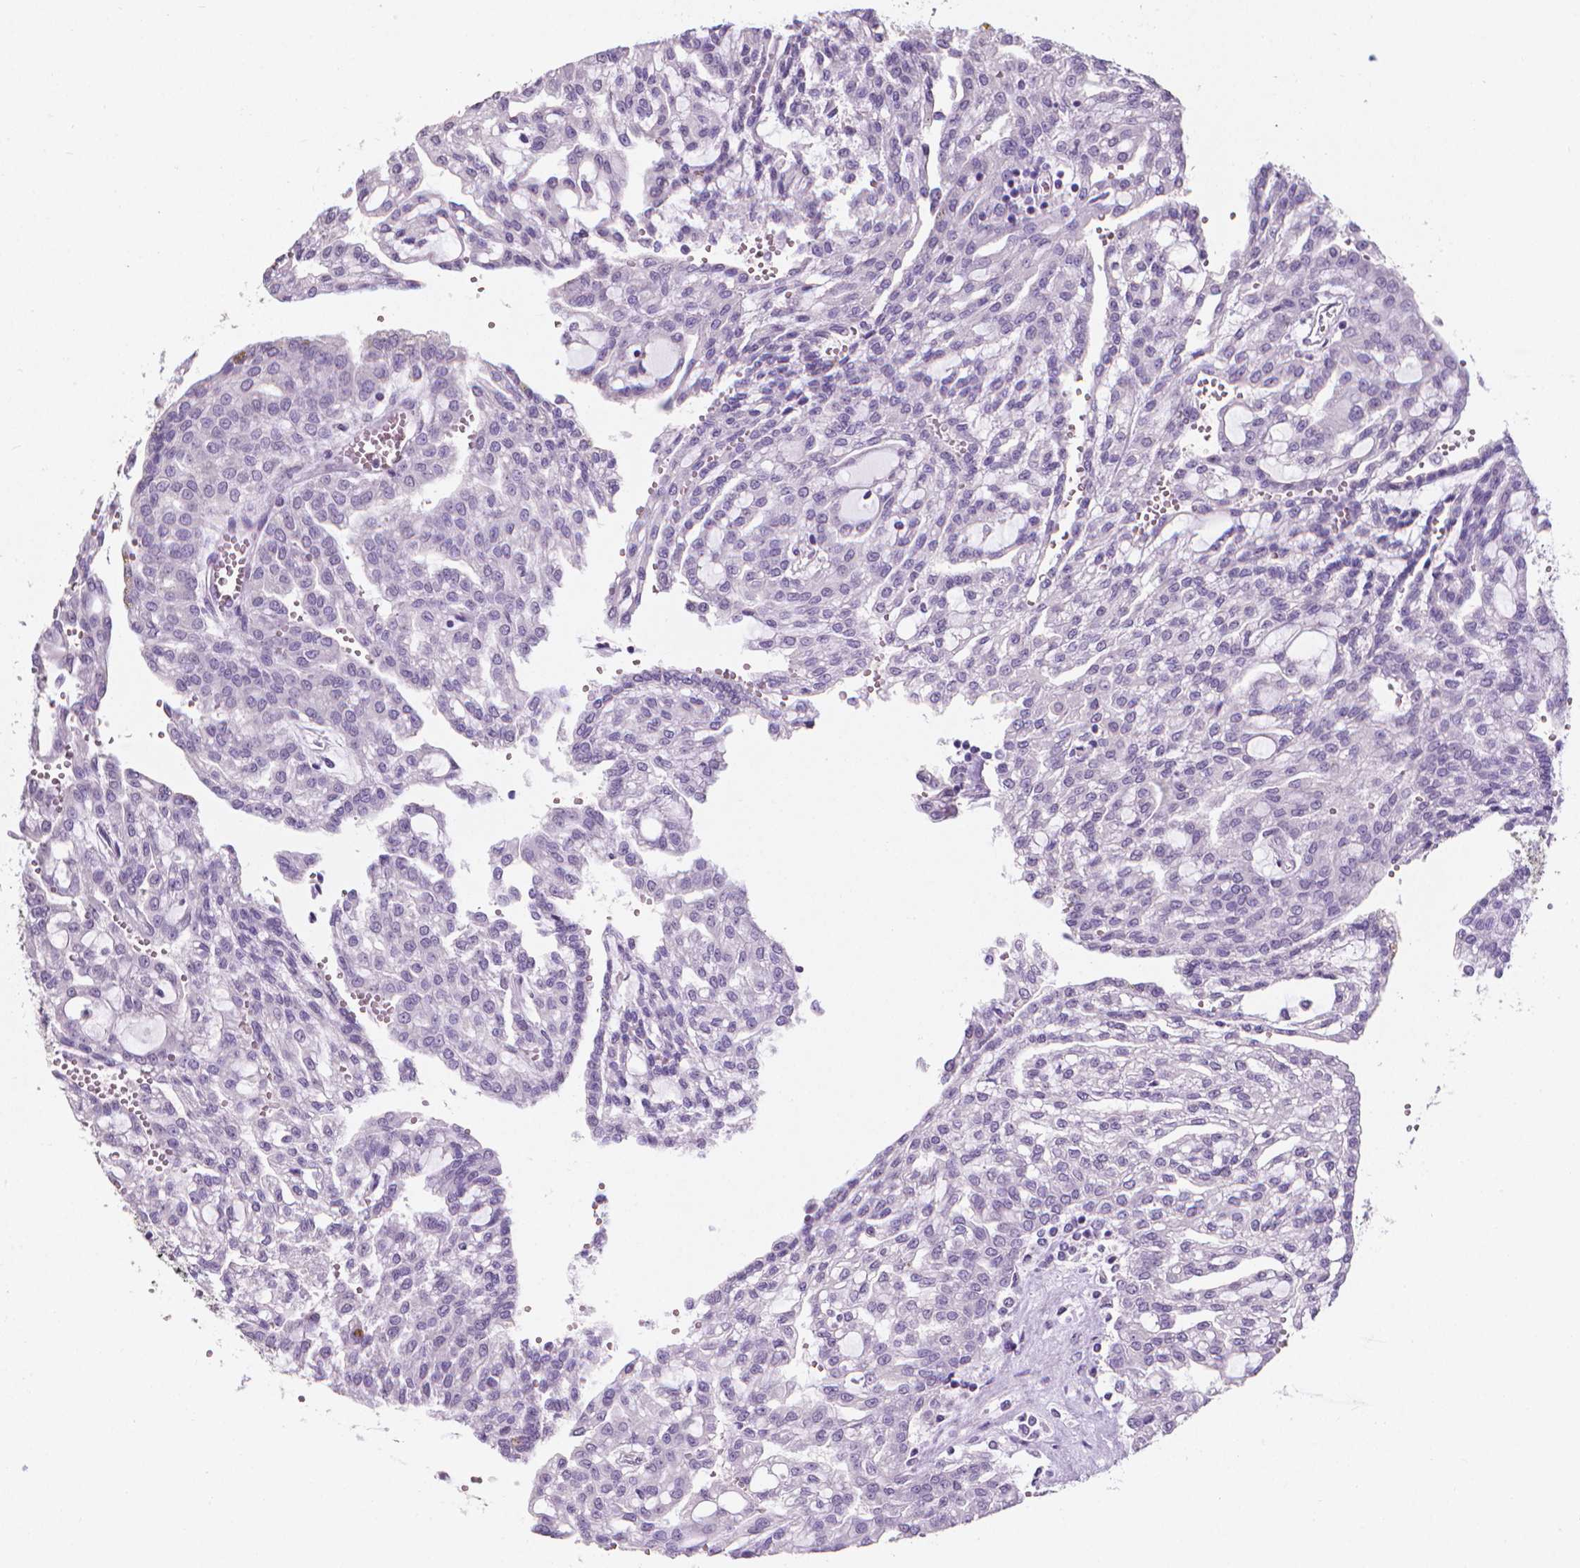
{"staining": {"intensity": "negative", "quantity": "none", "location": "none"}, "tissue": "renal cancer", "cell_type": "Tumor cells", "image_type": "cancer", "snomed": [{"axis": "morphology", "description": "Adenocarcinoma, NOS"}, {"axis": "topography", "description": "Kidney"}], "caption": "This histopathology image is of renal cancer stained with immunohistochemistry to label a protein in brown with the nuclei are counter-stained blue. There is no positivity in tumor cells.", "gene": "XPNPEP2", "patient": {"sex": "male", "age": 63}}